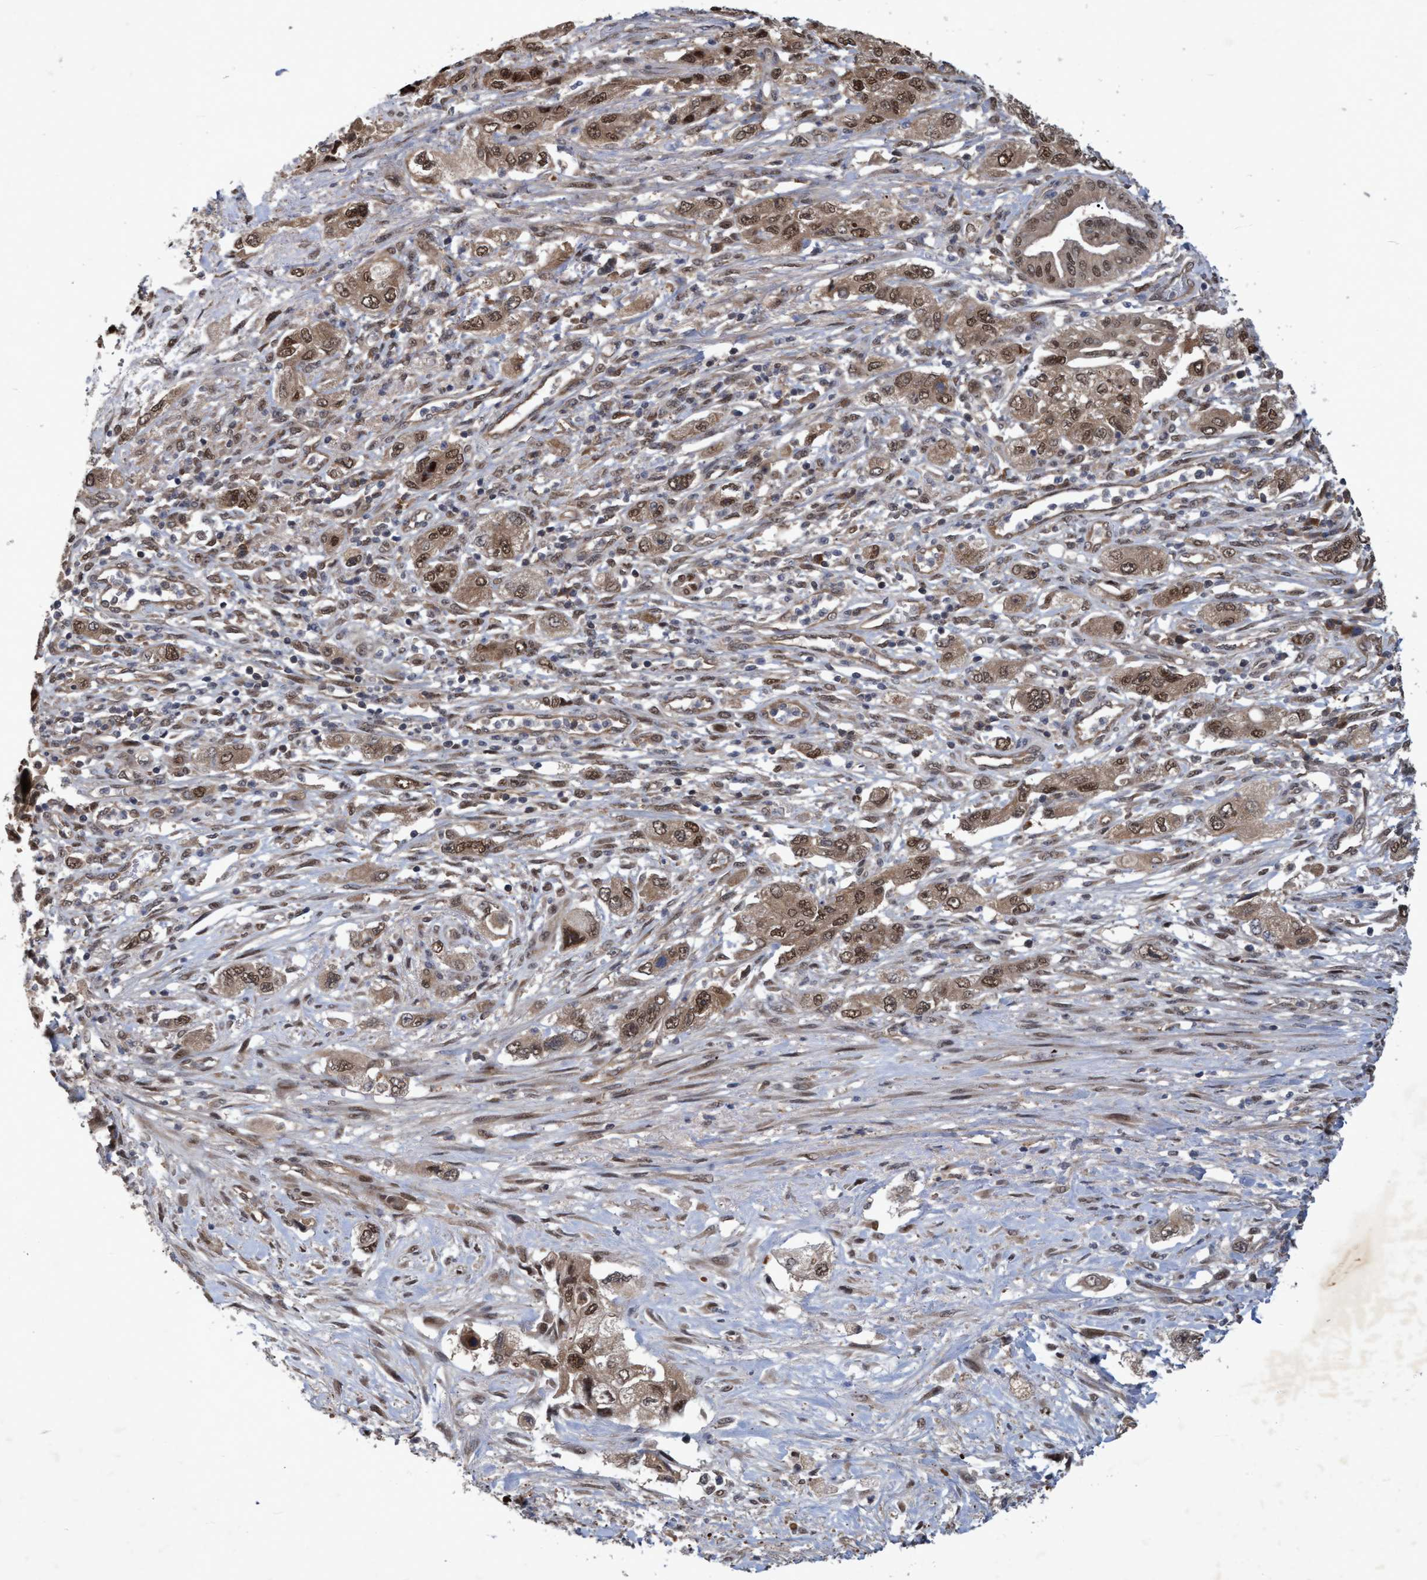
{"staining": {"intensity": "moderate", "quantity": ">75%", "location": "cytoplasmic/membranous,nuclear"}, "tissue": "pancreatic cancer", "cell_type": "Tumor cells", "image_type": "cancer", "snomed": [{"axis": "morphology", "description": "Adenocarcinoma, NOS"}, {"axis": "topography", "description": "Pancreas"}], "caption": "A photomicrograph of pancreatic cancer stained for a protein shows moderate cytoplasmic/membranous and nuclear brown staining in tumor cells.", "gene": "PSMB6", "patient": {"sex": "female", "age": 73}}